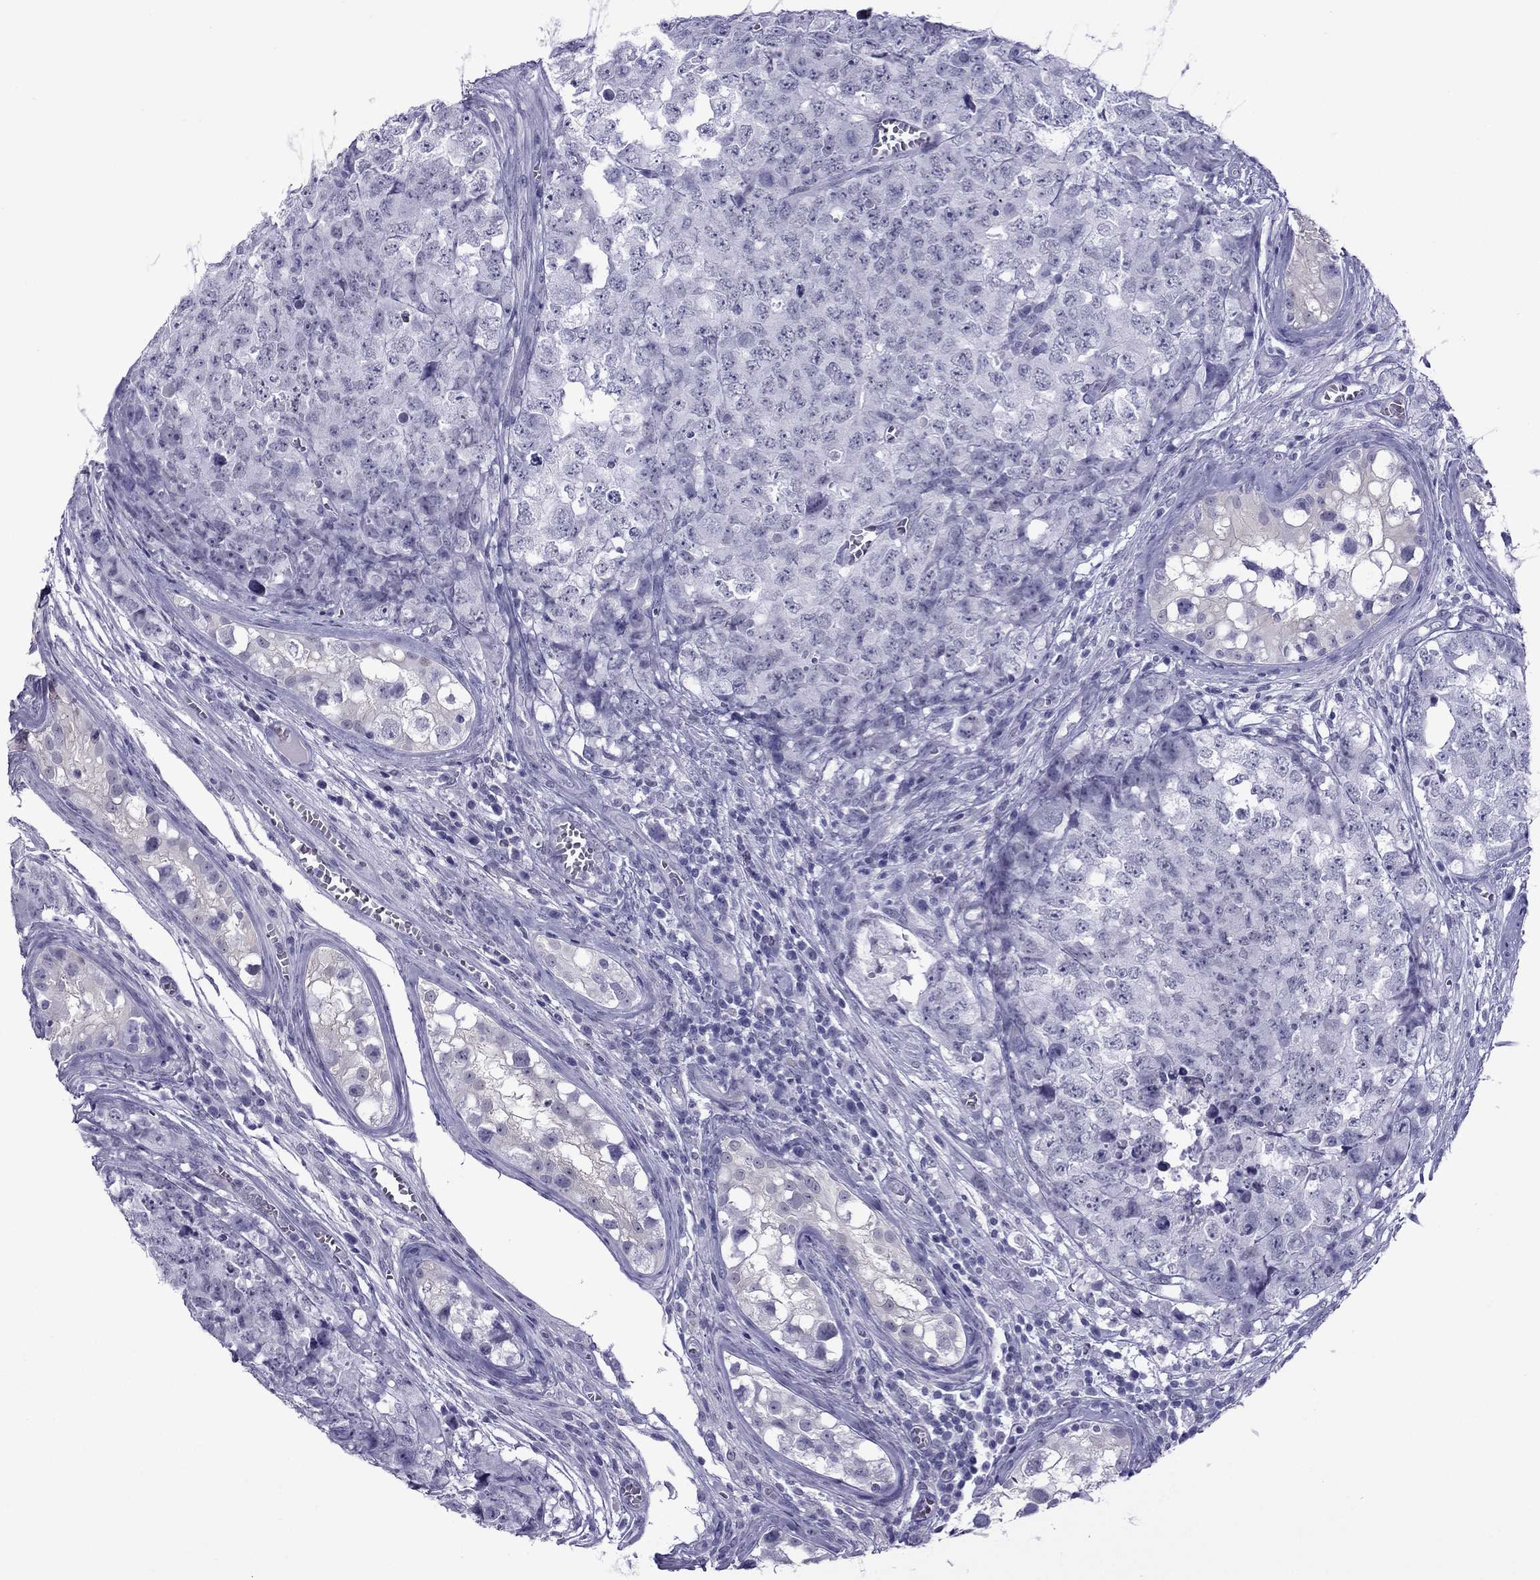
{"staining": {"intensity": "negative", "quantity": "none", "location": "none"}, "tissue": "testis cancer", "cell_type": "Tumor cells", "image_type": "cancer", "snomed": [{"axis": "morphology", "description": "Carcinoma, Embryonal, NOS"}, {"axis": "topography", "description": "Testis"}], "caption": "The histopathology image exhibits no staining of tumor cells in embryonal carcinoma (testis).", "gene": "MYLK3", "patient": {"sex": "male", "age": 23}}